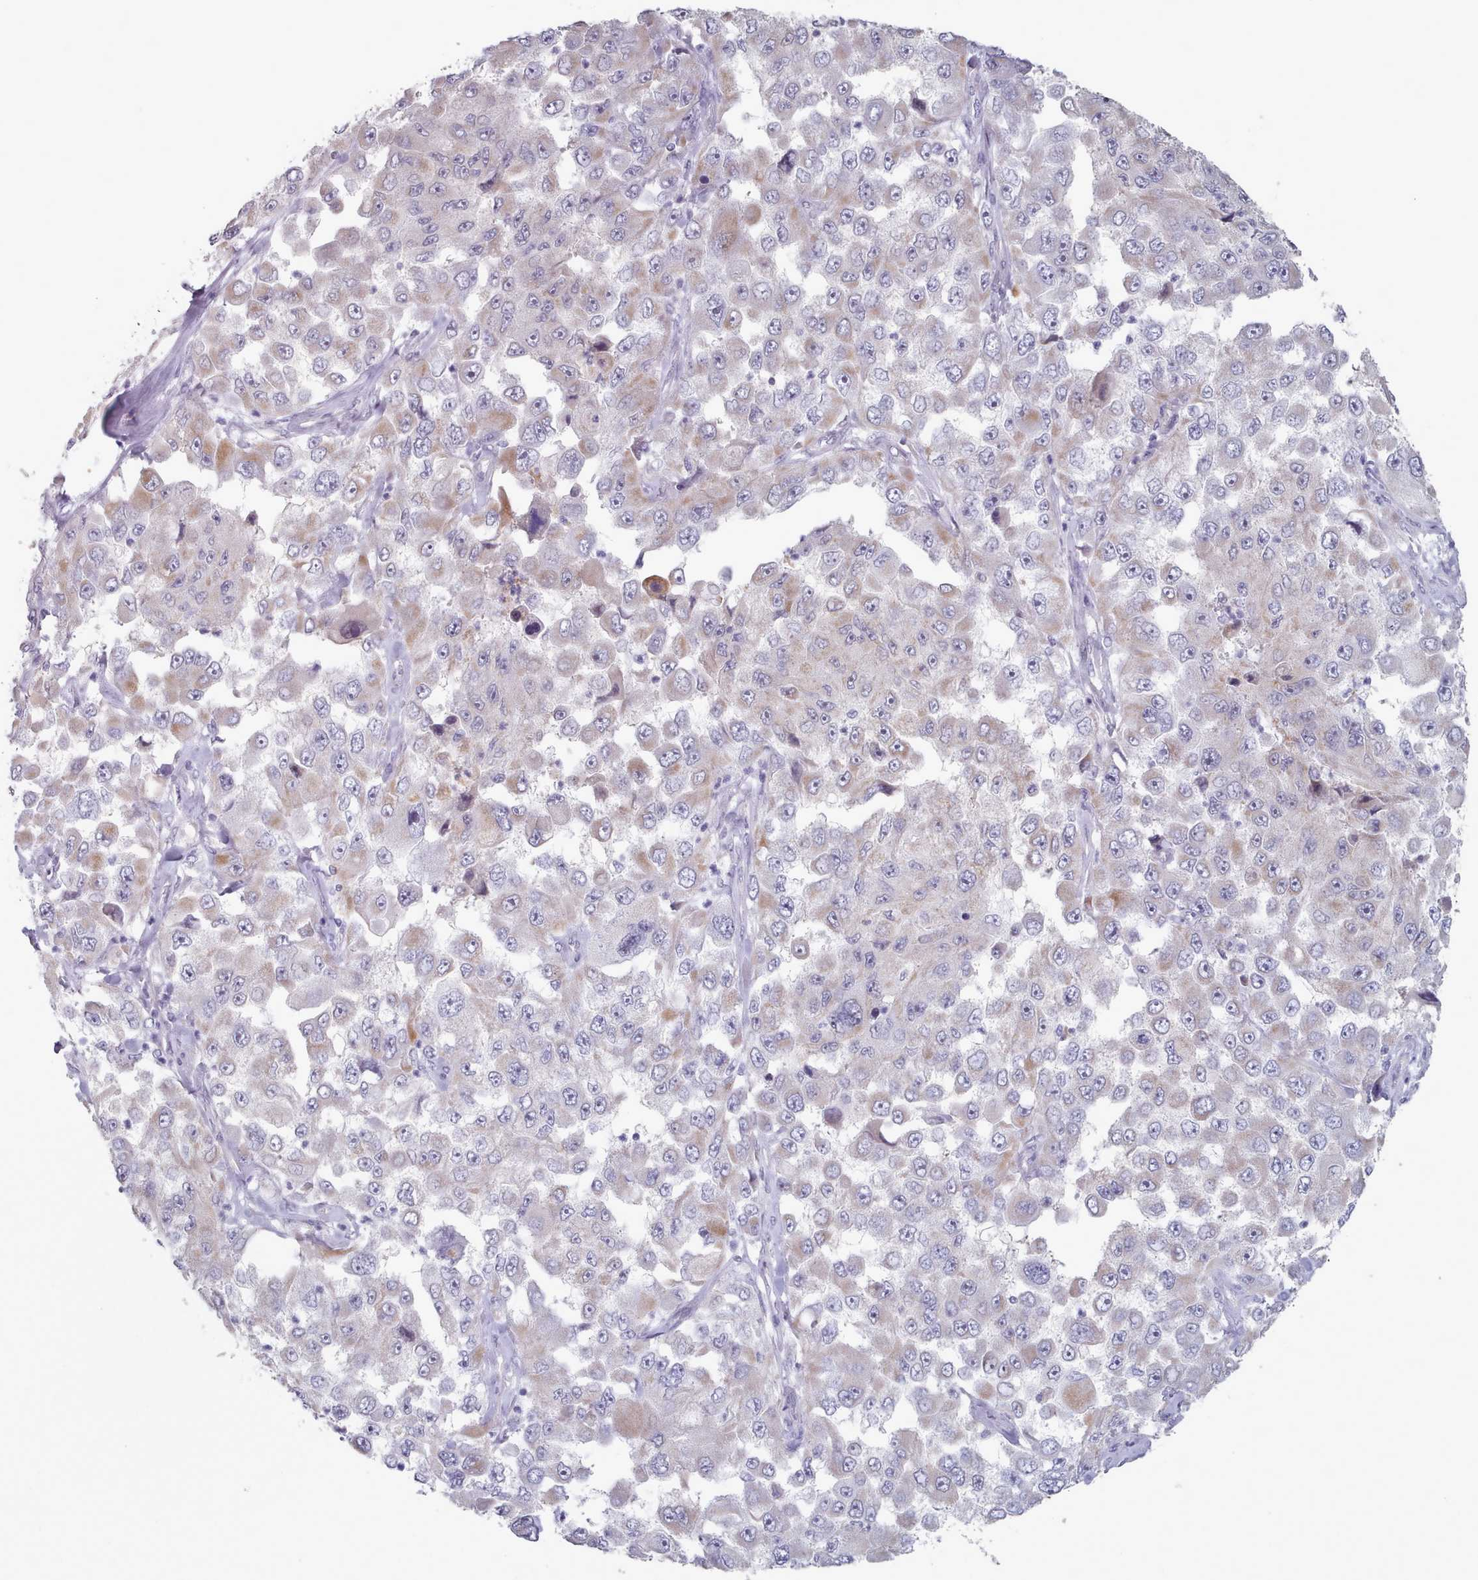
{"staining": {"intensity": "moderate", "quantity": "<25%", "location": "cytoplasmic/membranous"}, "tissue": "melanoma", "cell_type": "Tumor cells", "image_type": "cancer", "snomed": [{"axis": "morphology", "description": "Malignant melanoma, Metastatic site"}, {"axis": "topography", "description": "Lymph node"}], "caption": "This image exhibits immunohistochemistry (IHC) staining of malignant melanoma (metastatic site), with low moderate cytoplasmic/membranous positivity in approximately <25% of tumor cells.", "gene": "TRARG1", "patient": {"sex": "male", "age": 62}}